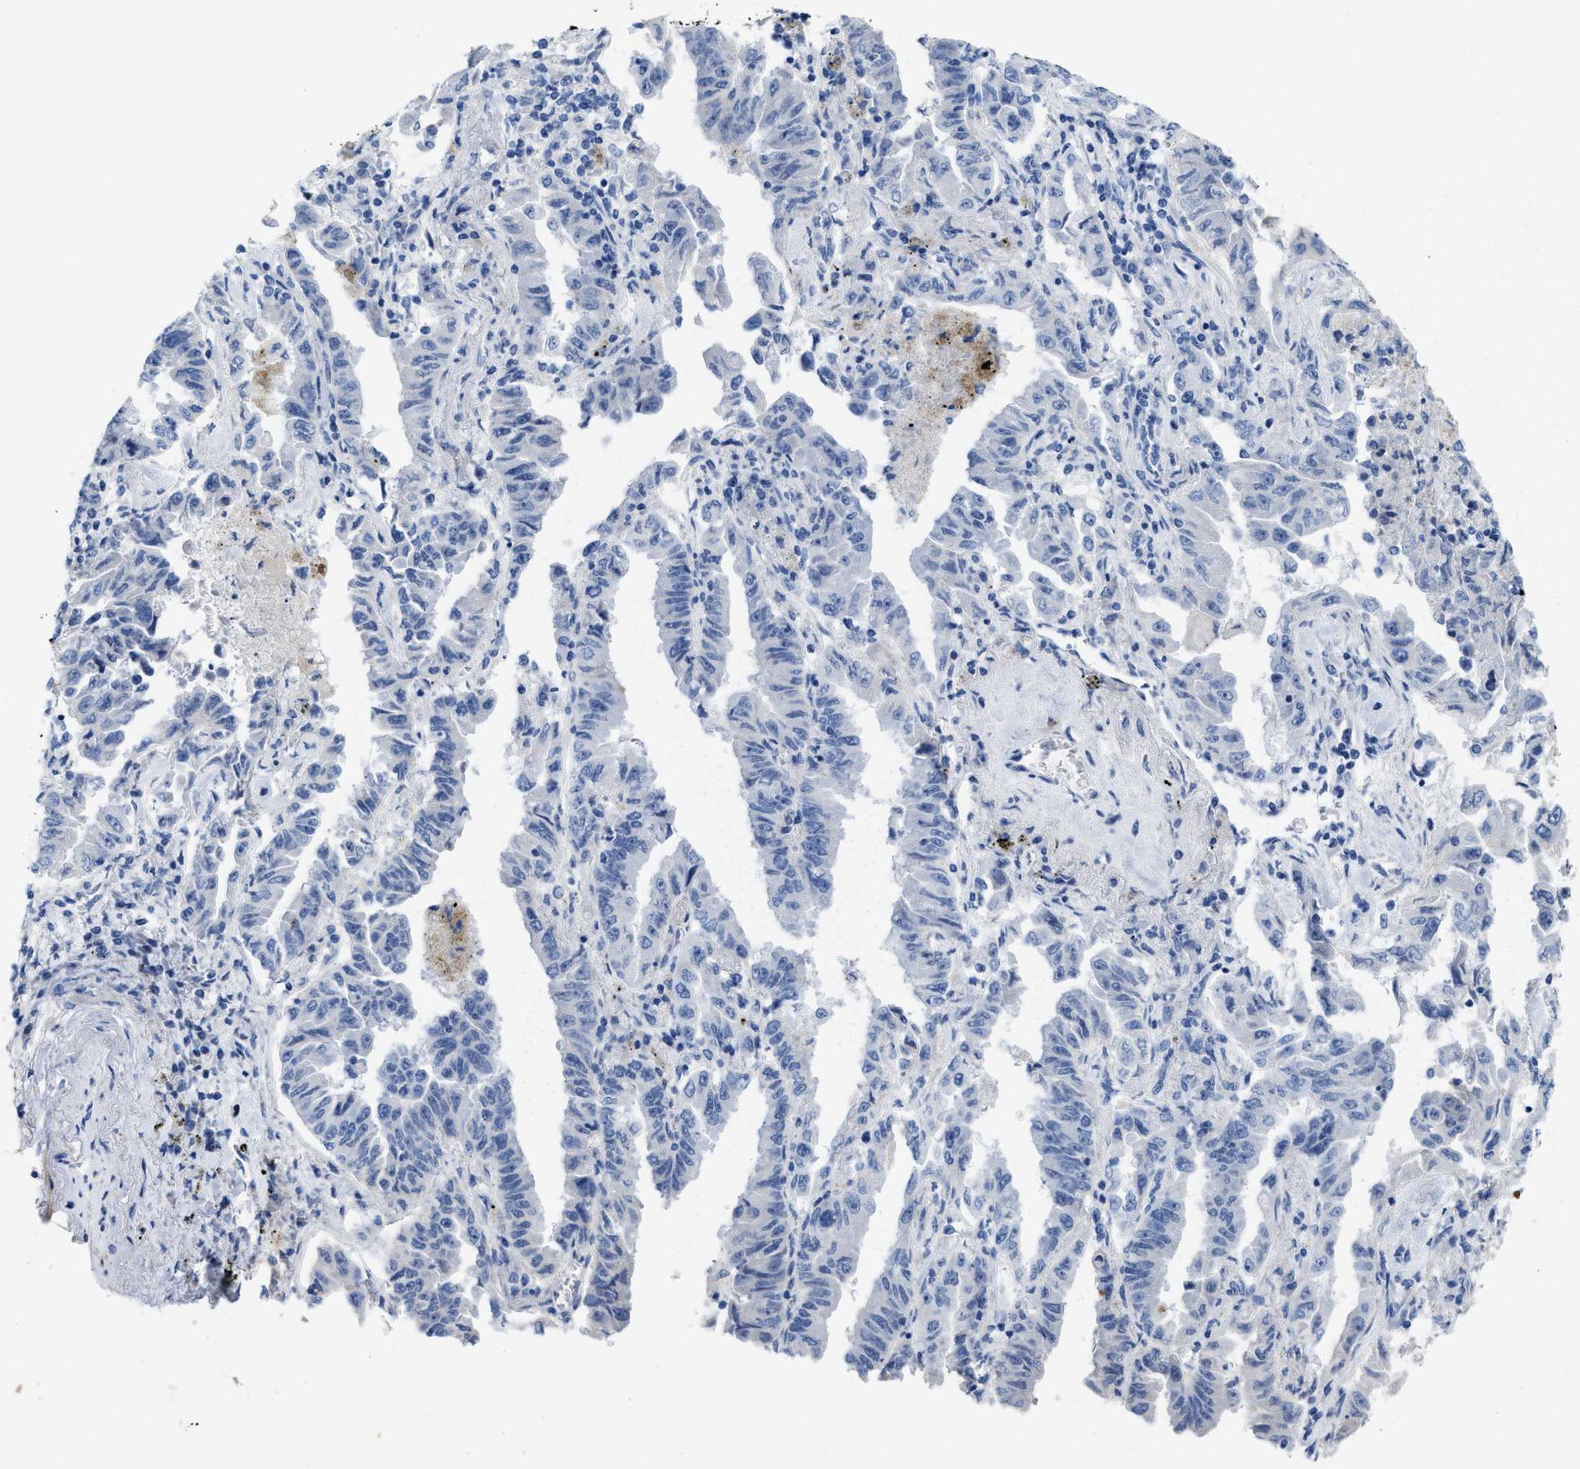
{"staining": {"intensity": "negative", "quantity": "none", "location": "none"}, "tissue": "lung cancer", "cell_type": "Tumor cells", "image_type": "cancer", "snomed": [{"axis": "morphology", "description": "Adenocarcinoma, NOS"}, {"axis": "topography", "description": "Lung"}], "caption": "IHC histopathology image of neoplastic tissue: lung adenocarcinoma stained with DAB shows no significant protein positivity in tumor cells.", "gene": "CPA2", "patient": {"sex": "female", "age": 51}}